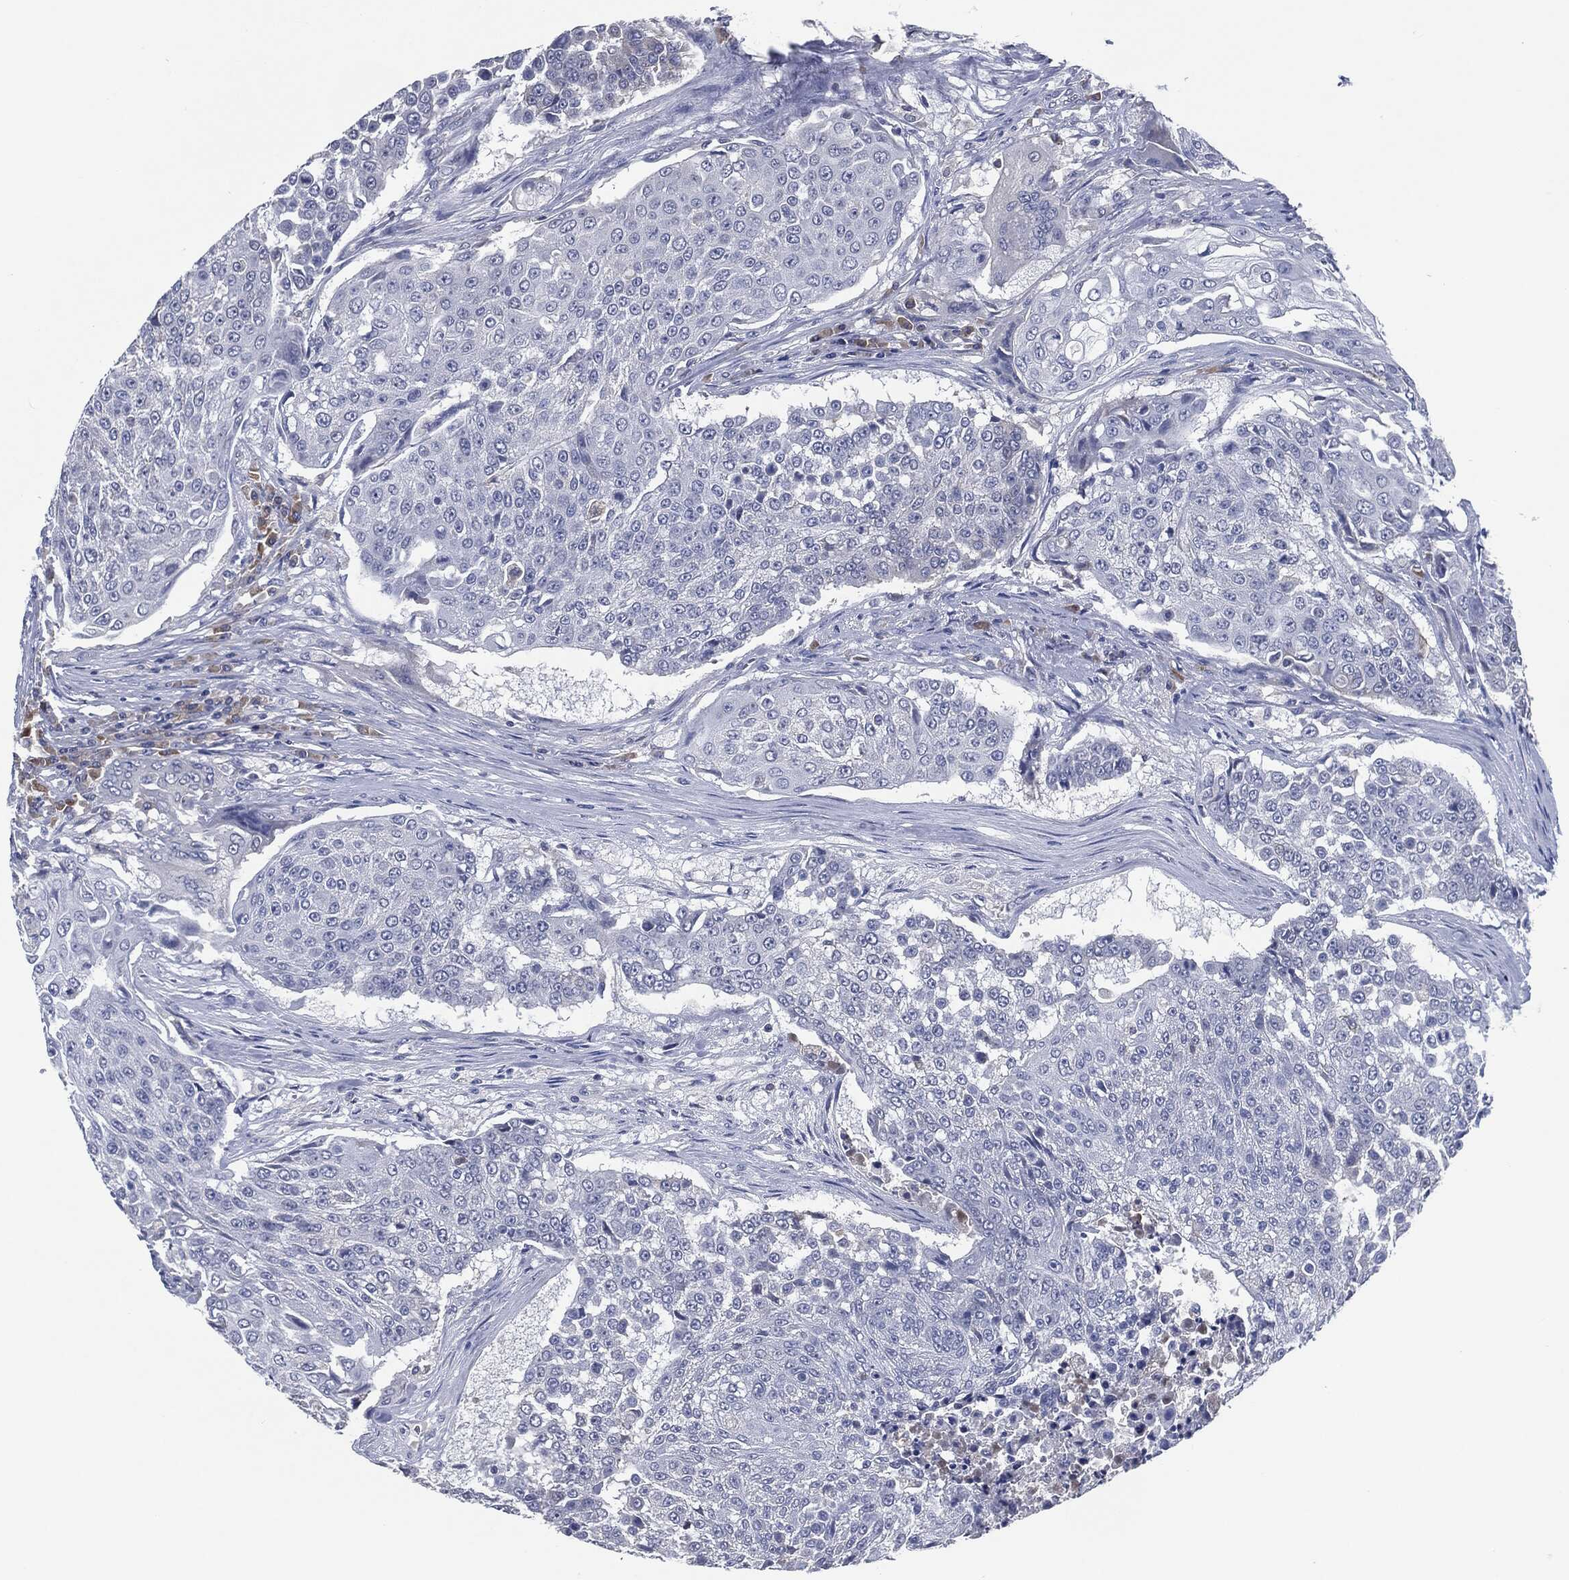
{"staining": {"intensity": "negative", "quantity": "none", "location": "none"}, "tissue": "urothelial cancer", "cell_type": "Tumor cells", "image_type": "cancer", "snomed": [{"axis": "morphology", "description": "Urothelial carcinoma, High grade"}, {"axis": "topography", "description": "Urinary bladder"}], "caption": "Tumor cells show no significant positivity in urothelial cancer. (DAB IHC visualized using brightfield microscopy, high magnification).", "gene": "IL2RG", "patient": {"sex": "female", "age": 63}}